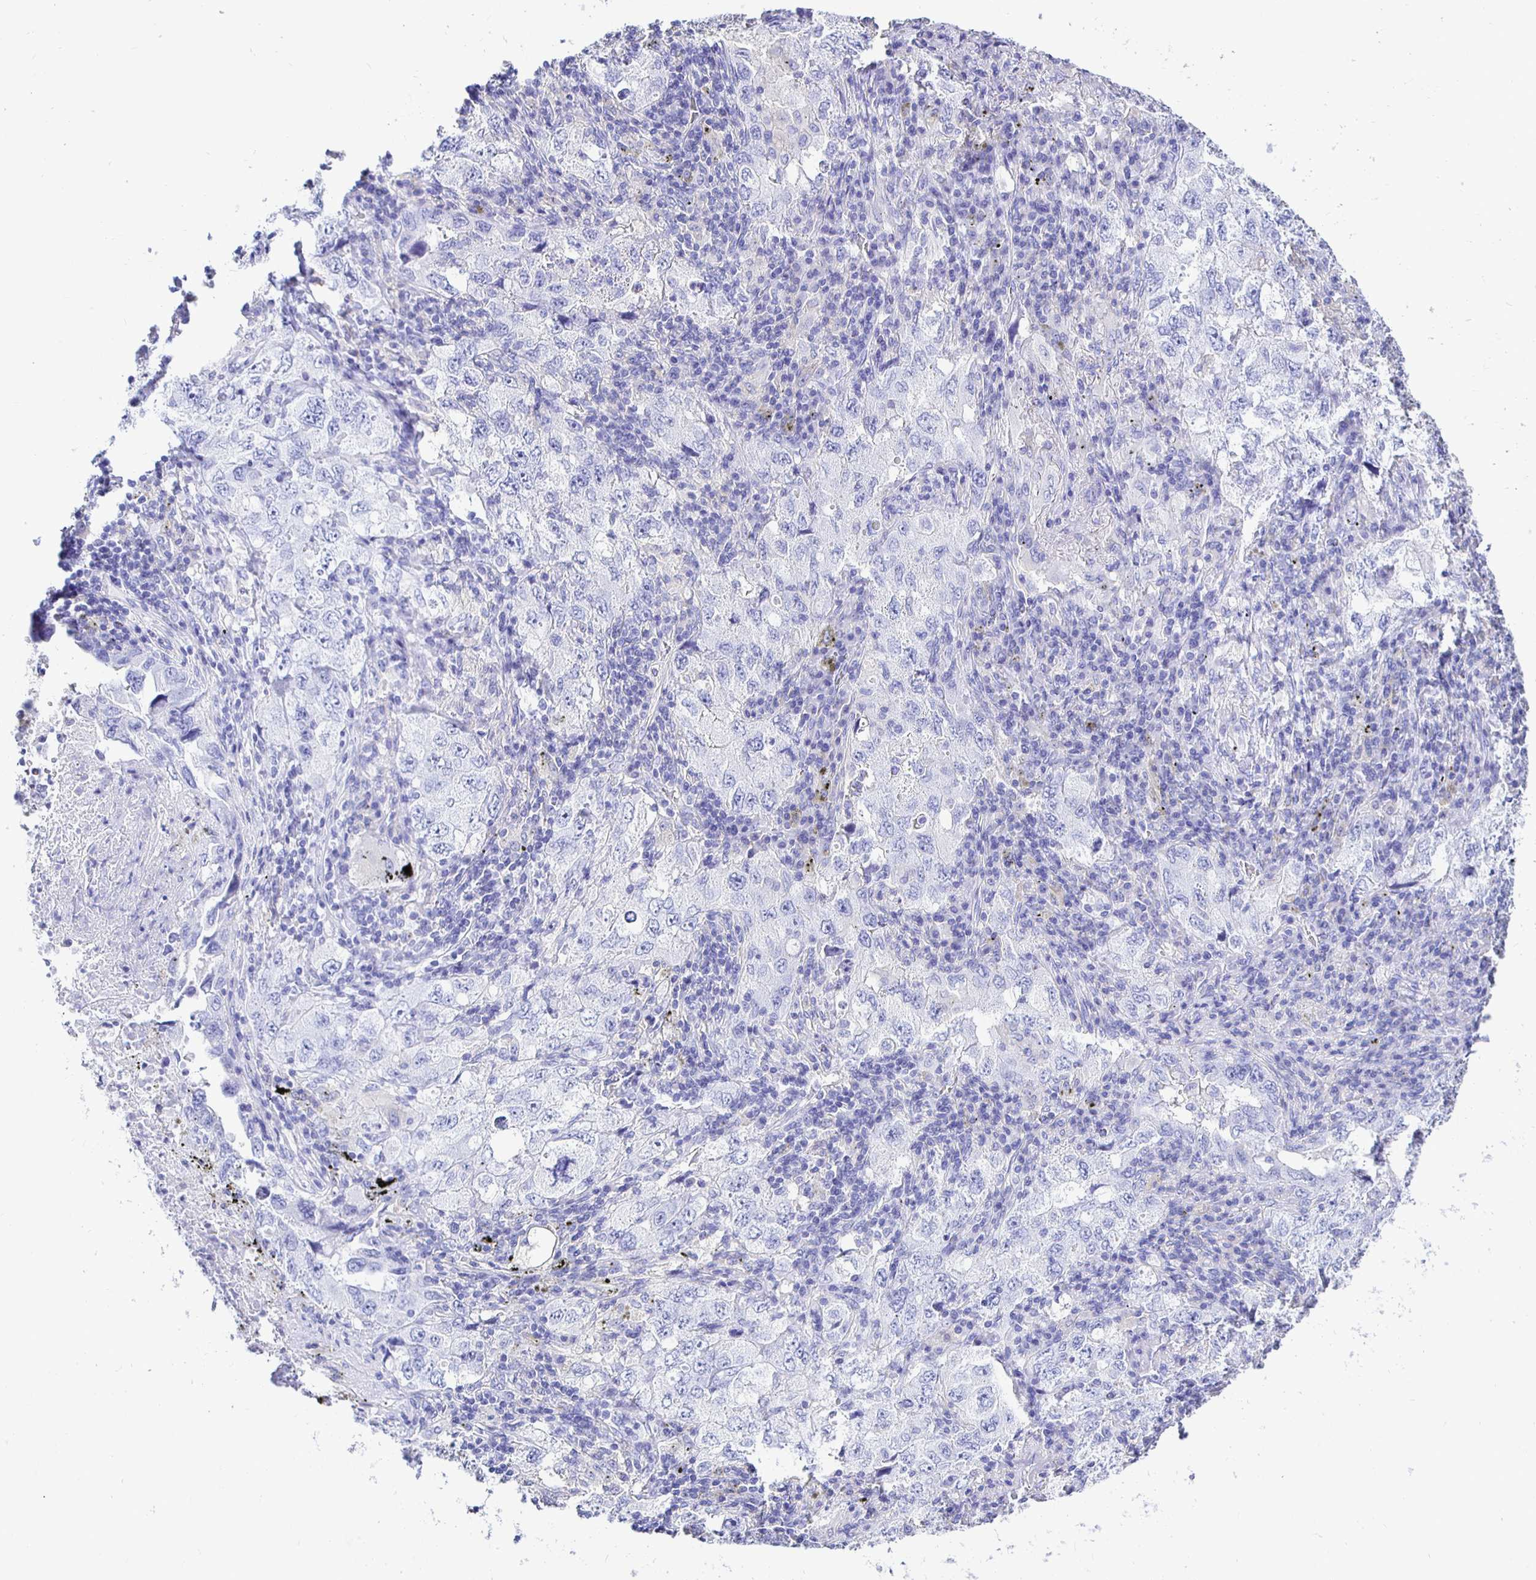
{"staining": {"intensity": "negative", "quantity": "none", "location": "none"}, "tissue": "lung cancer", "cell_type": "Tumor cells", "image_type": "cancer", "snomed": [{"axis": "morphology", "description": "Adenocarcinoma, NOS"}, {"axis": "topography", "description": "Lung"}], "caption": "The histopathology image demonstrates no staining of tumor cells in lung adenocarcinoma. (DAB (3,3'-diaminobenzidine) immunohistochemistry (IHC) with hematoxylin counter stain).", "gene": "UMOD", "patient": {"sex": "female", "age": 57}}